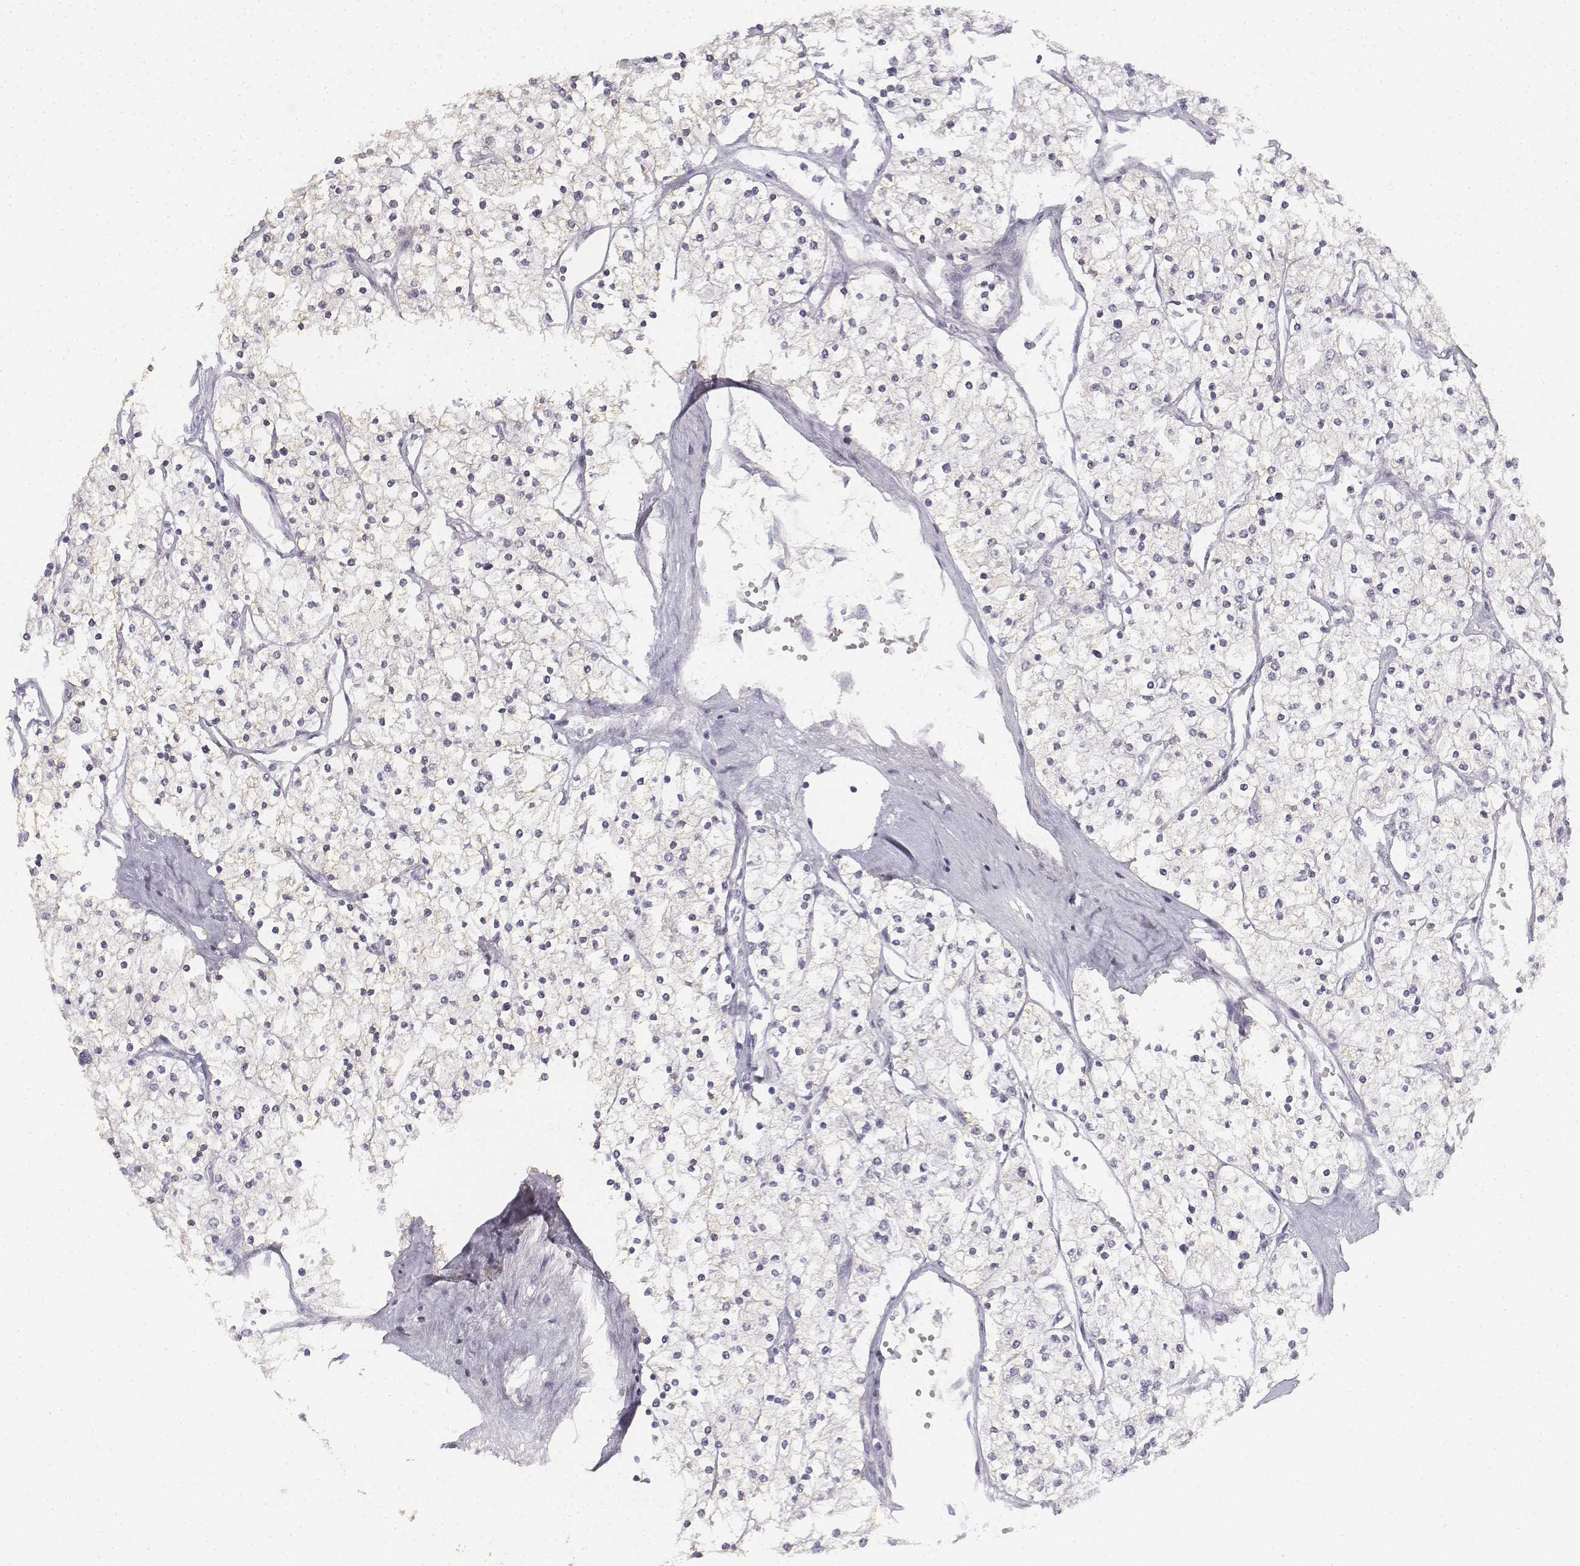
{"staining": {"intensity": "negative", "quantity": "none", "location": "none"}, "tissue": "renal cancer", "cell_type": "Tumor cells", "image_type": "cancer", "snomed": [{"axis": "morphology", "description": "Adenocarcinoma, NOS"}, {"axis": "topography", "description": "Kidney"}], "caption": "Tumor cells show no significant protein staining in renal cancer (adenocarcinoma).", "gene": "KRT84", "patient": {"sex": "male", "age": 80}}